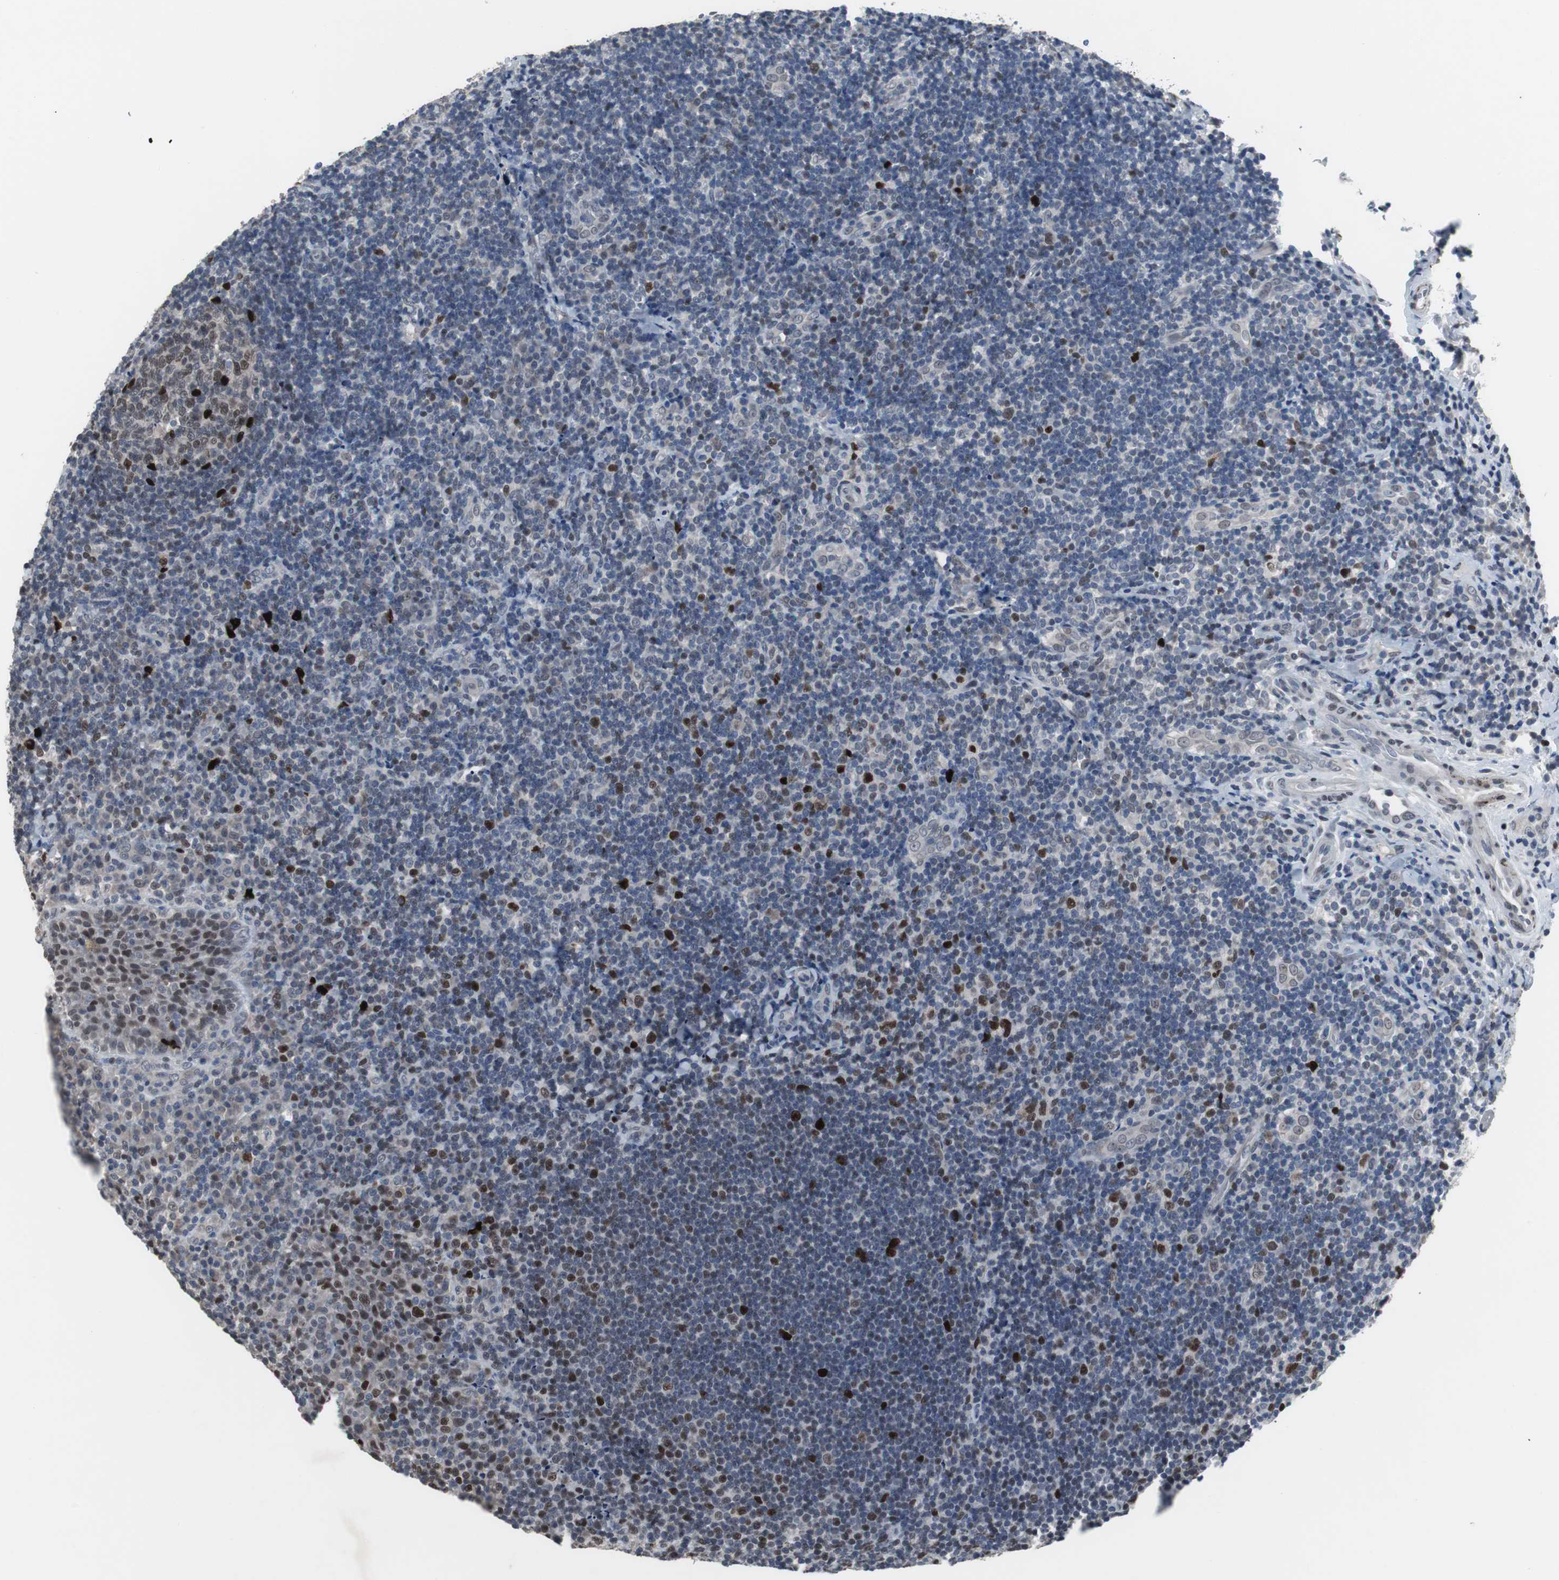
{"staining": {"intensity": "strong", "quantity": "<25%", "location": "nuclear"}, "tissue": "lymphoma", "cell_type": "Tumor cells", "image_type": "cancer", "snomed": [{"axis": "morphology", "description": "Malignant lymphoma, non-Hodgkin's type, High grade"}, {"axis": "topography", "description": "Tonsil"}], "caption": "This photomicrograph shows immunohistochemistry staining of lymphoma, with medium strong nuclear positivity in approximately <25% of tumor cells.", "gene": "FOXP4", "patient": {"sex": "female", "age": 36}}